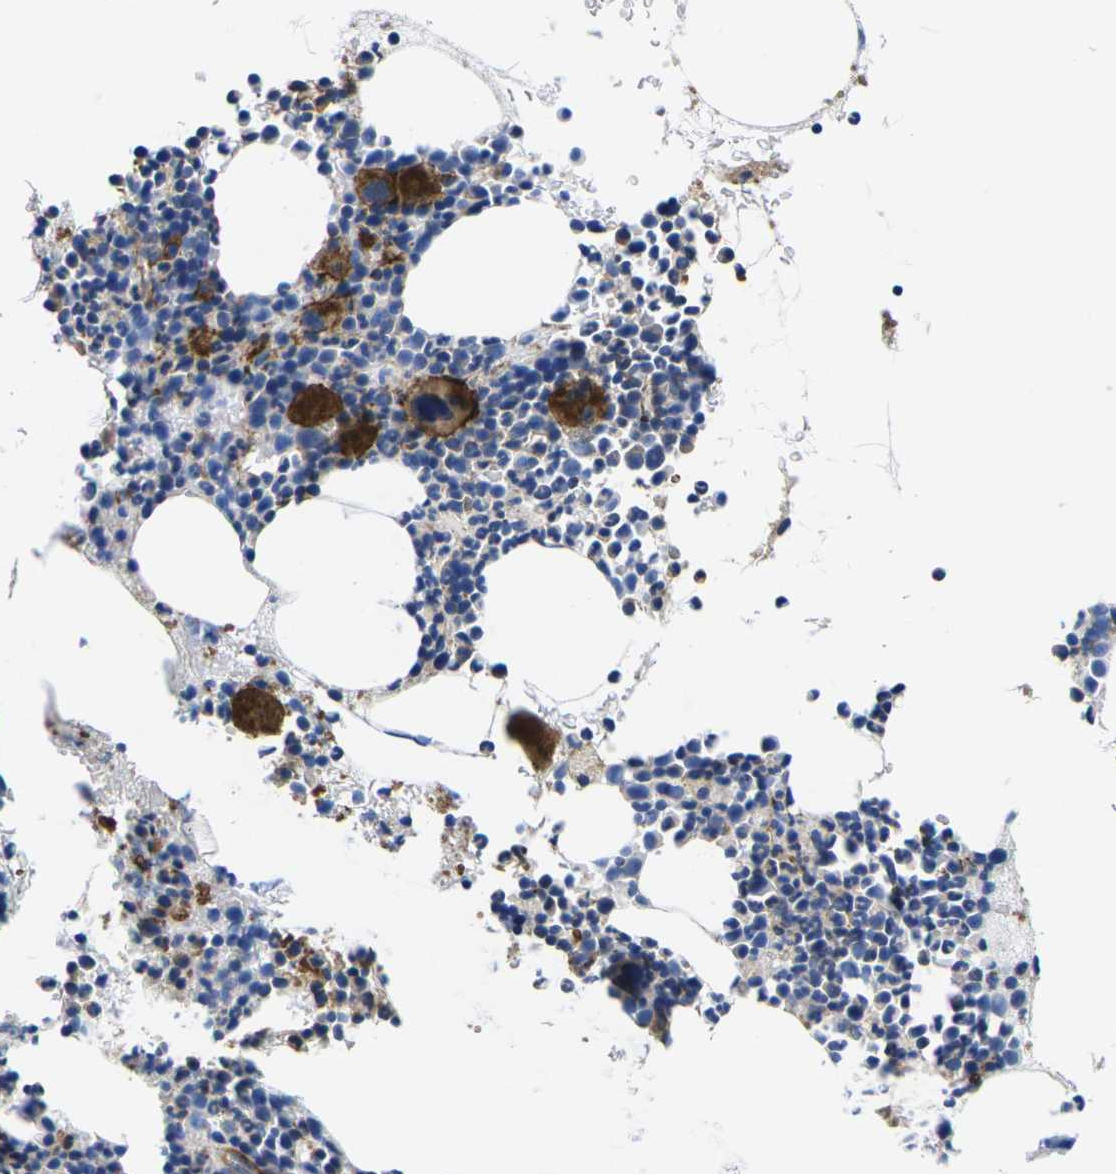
{"staining": {"intensity": "strong", "quantity": "<25%", "location": "cytoplasmic/membranous"}, "tissue": "bone marrow", "cell_type": "Hematopoietic cells", "image_type": "normal", "snomed": [{"axis": "morphology", "description": "Normal tissue, NOS"}, {"axis": "morphology", "description": "Inflammation, NOS"}, {"axis": "topography", "description": "Bone marrow"}], "caption": "Immunohistochemistry histopathology image of normal human bone marrow stained for a protein (brown), which reveals medium levels of strong cytoplasmic/membranous positivity in about <25% of hematopoietic cells.", "gene": "GPR4", "patient": {"sex": "male", "age": 73}}